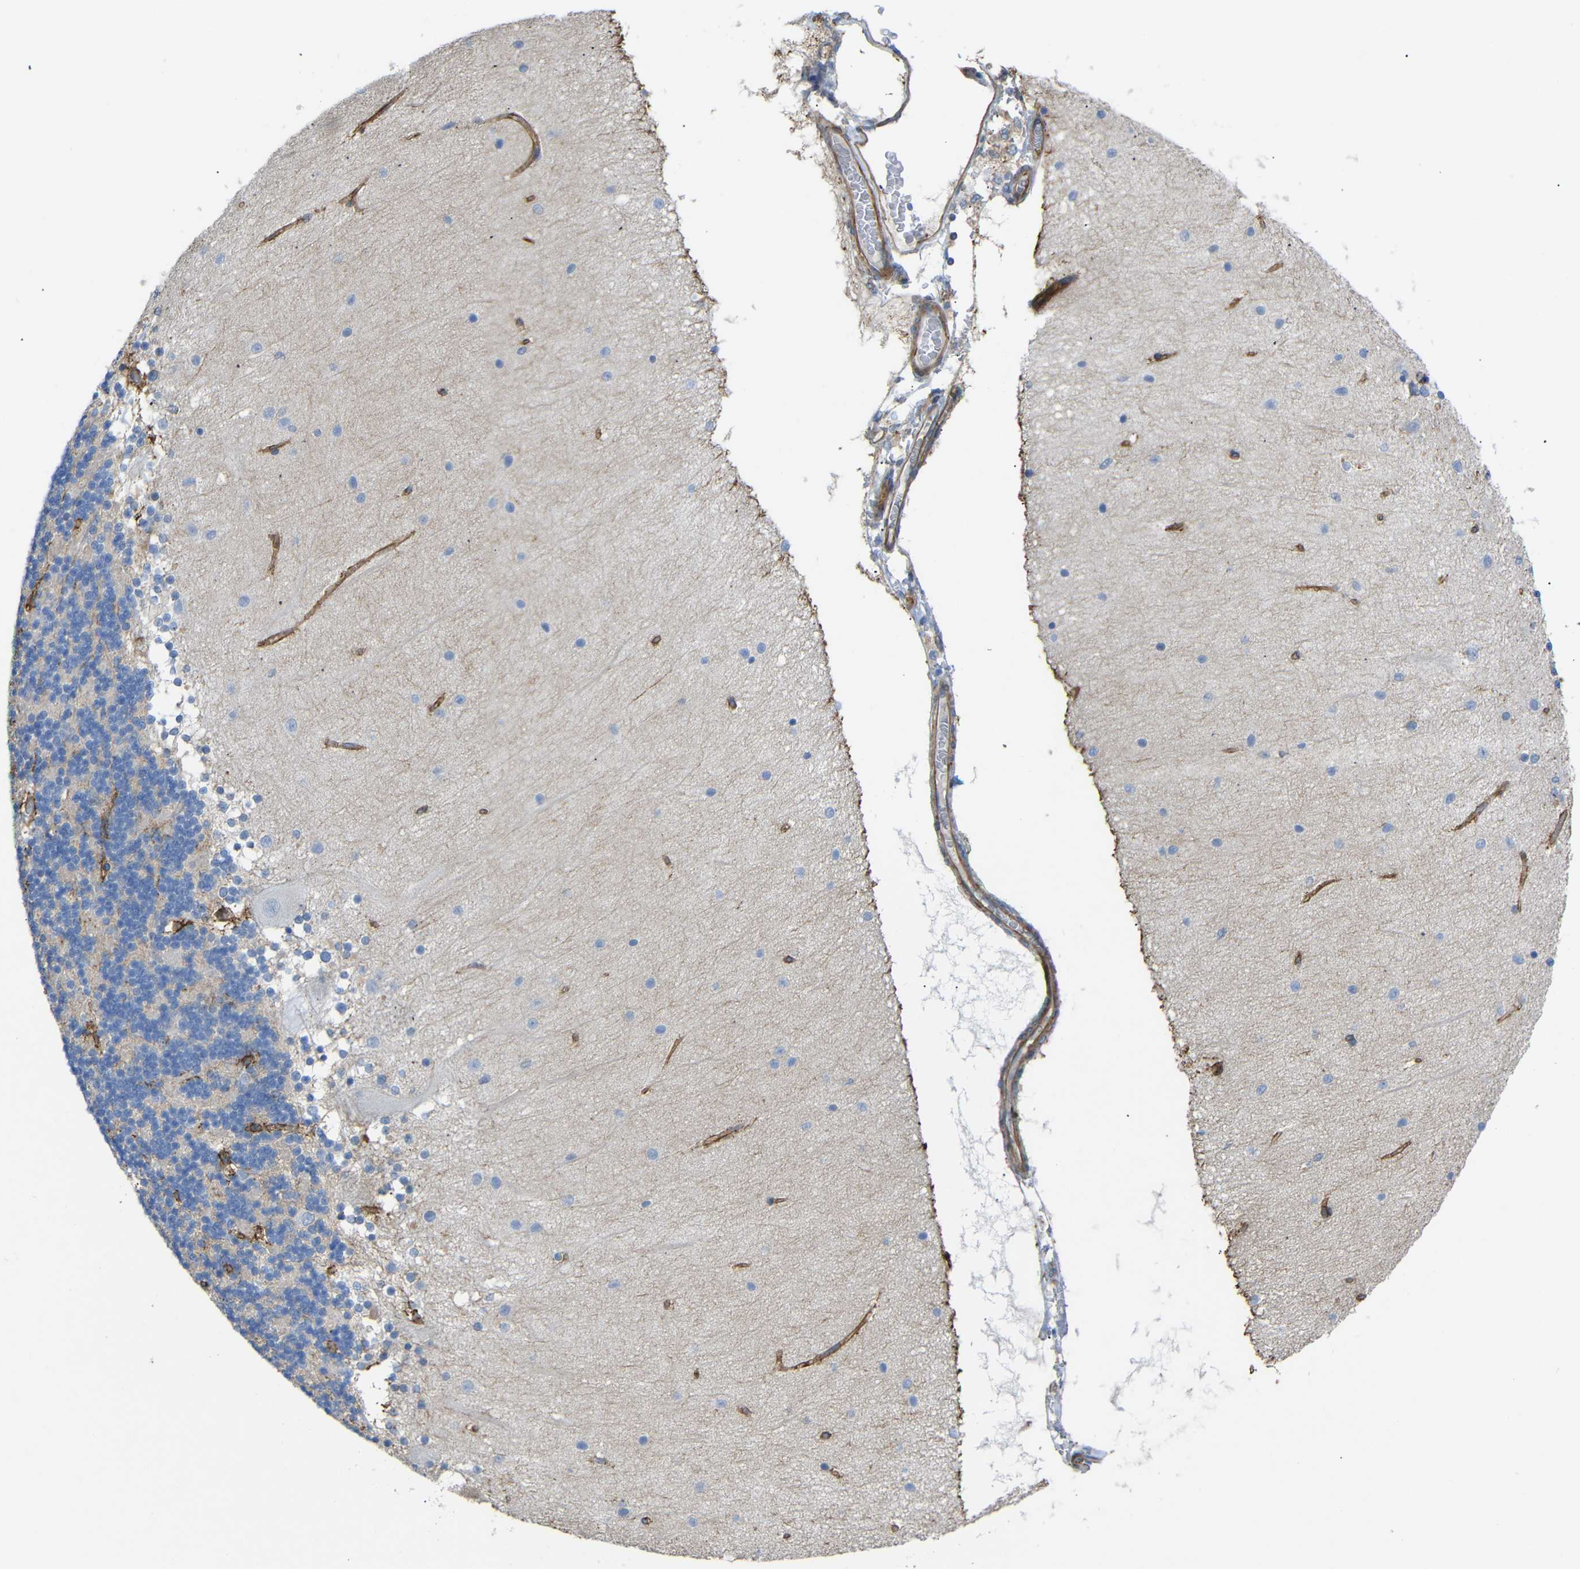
{"staining": {"intensity": "negative", "quantity": "none", "location": "none"}, "tissue": "cerebellum", "cell_type": "Cells in granular layer", "image_type": "normal", "snomed": [{"axis": "morphology", "description": "Normal tissue, NOS"}, {"axis": "topography", "description": "Cerebellum"}], "caption": "IHC photomicrograph of normal human cerebellum stained for a protein (brown), which reveals no expression in cells in granular layer. Brightfield microscopy of immunohistochemistry (IHC) stained with DAB (3,3'-diaminobenzidine) (brown) and hematoxylin (blue), captured at high magnification.", "gene": "SYPL1", "patient": {"sex": "female", "age": 54}}